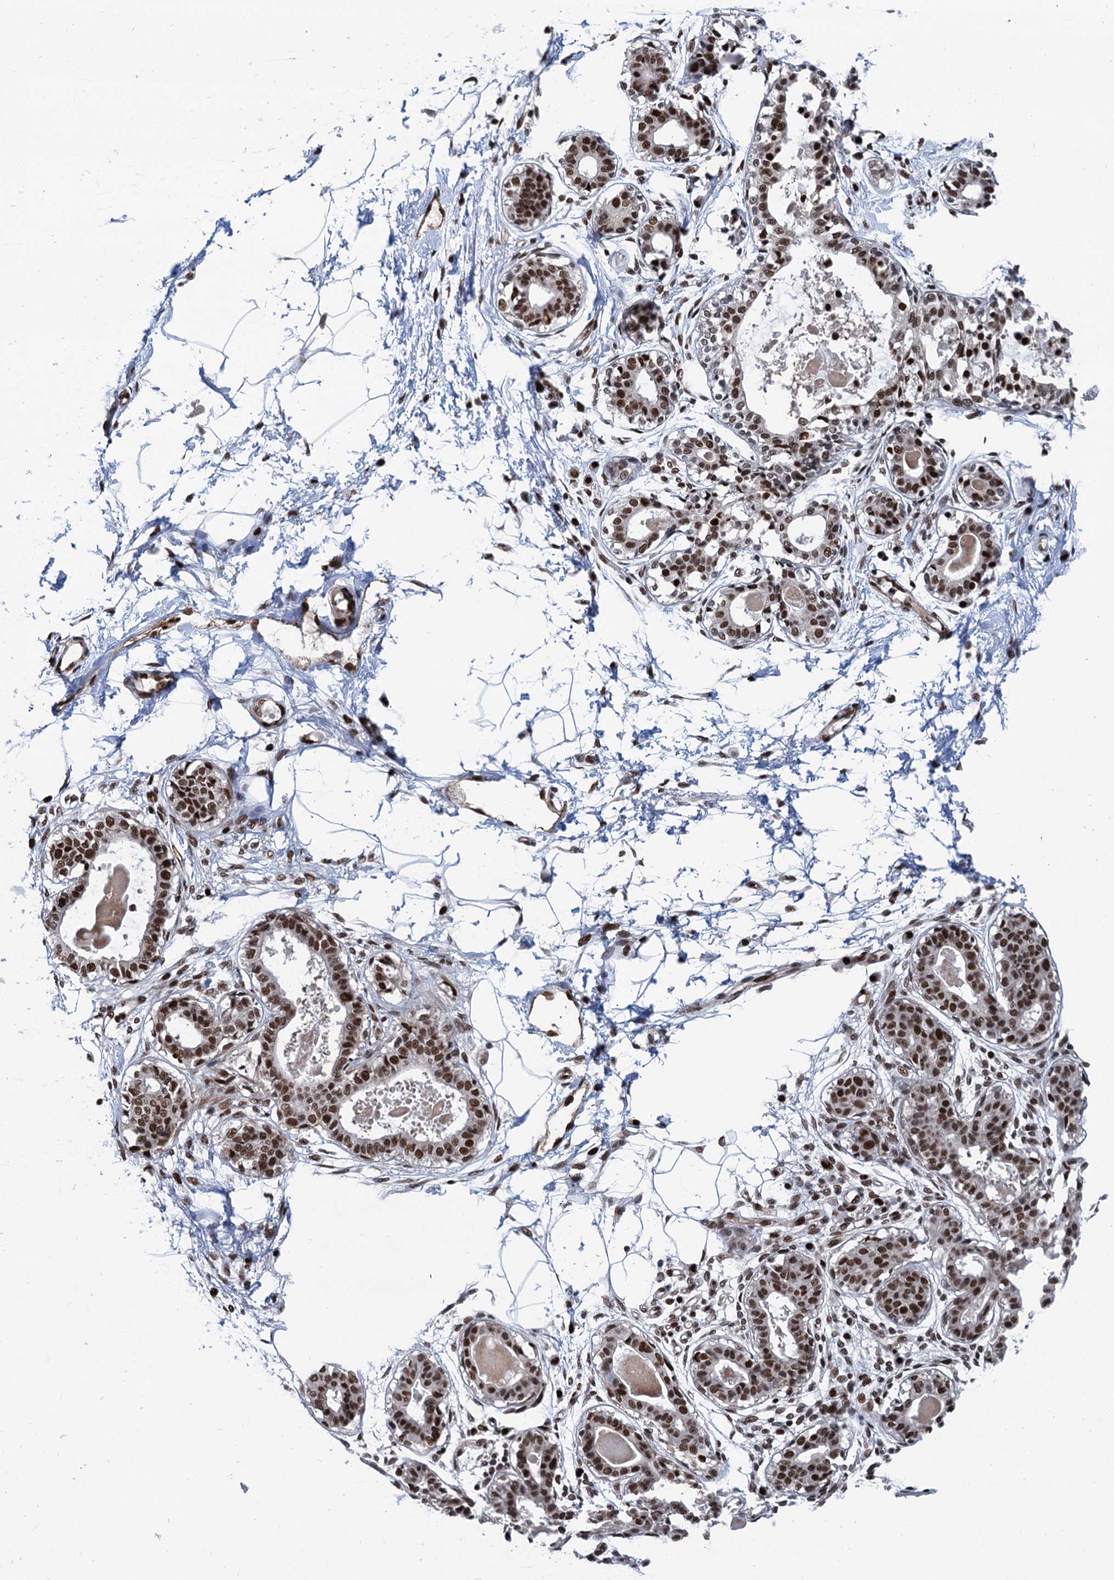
{"staining": {"intensity": "strong", "quantity": ">75%", "location": "nuclear"}, "tissue": "breast", "cell_type": "Adipocytes", "image_type": "normal", "snomed": [{"axis": "morphology", "description": "Normal tissue, NOS"}, {"axis": "topography", "description": "Breast"}], "caption": "An IHC micrograph of benign tissue is shown. Protein staining in brown labels strong nuclear positivity in breast within adipocytes.", "gene": "PPP4R1", "patient": {"sex": "female", "age": 45}}